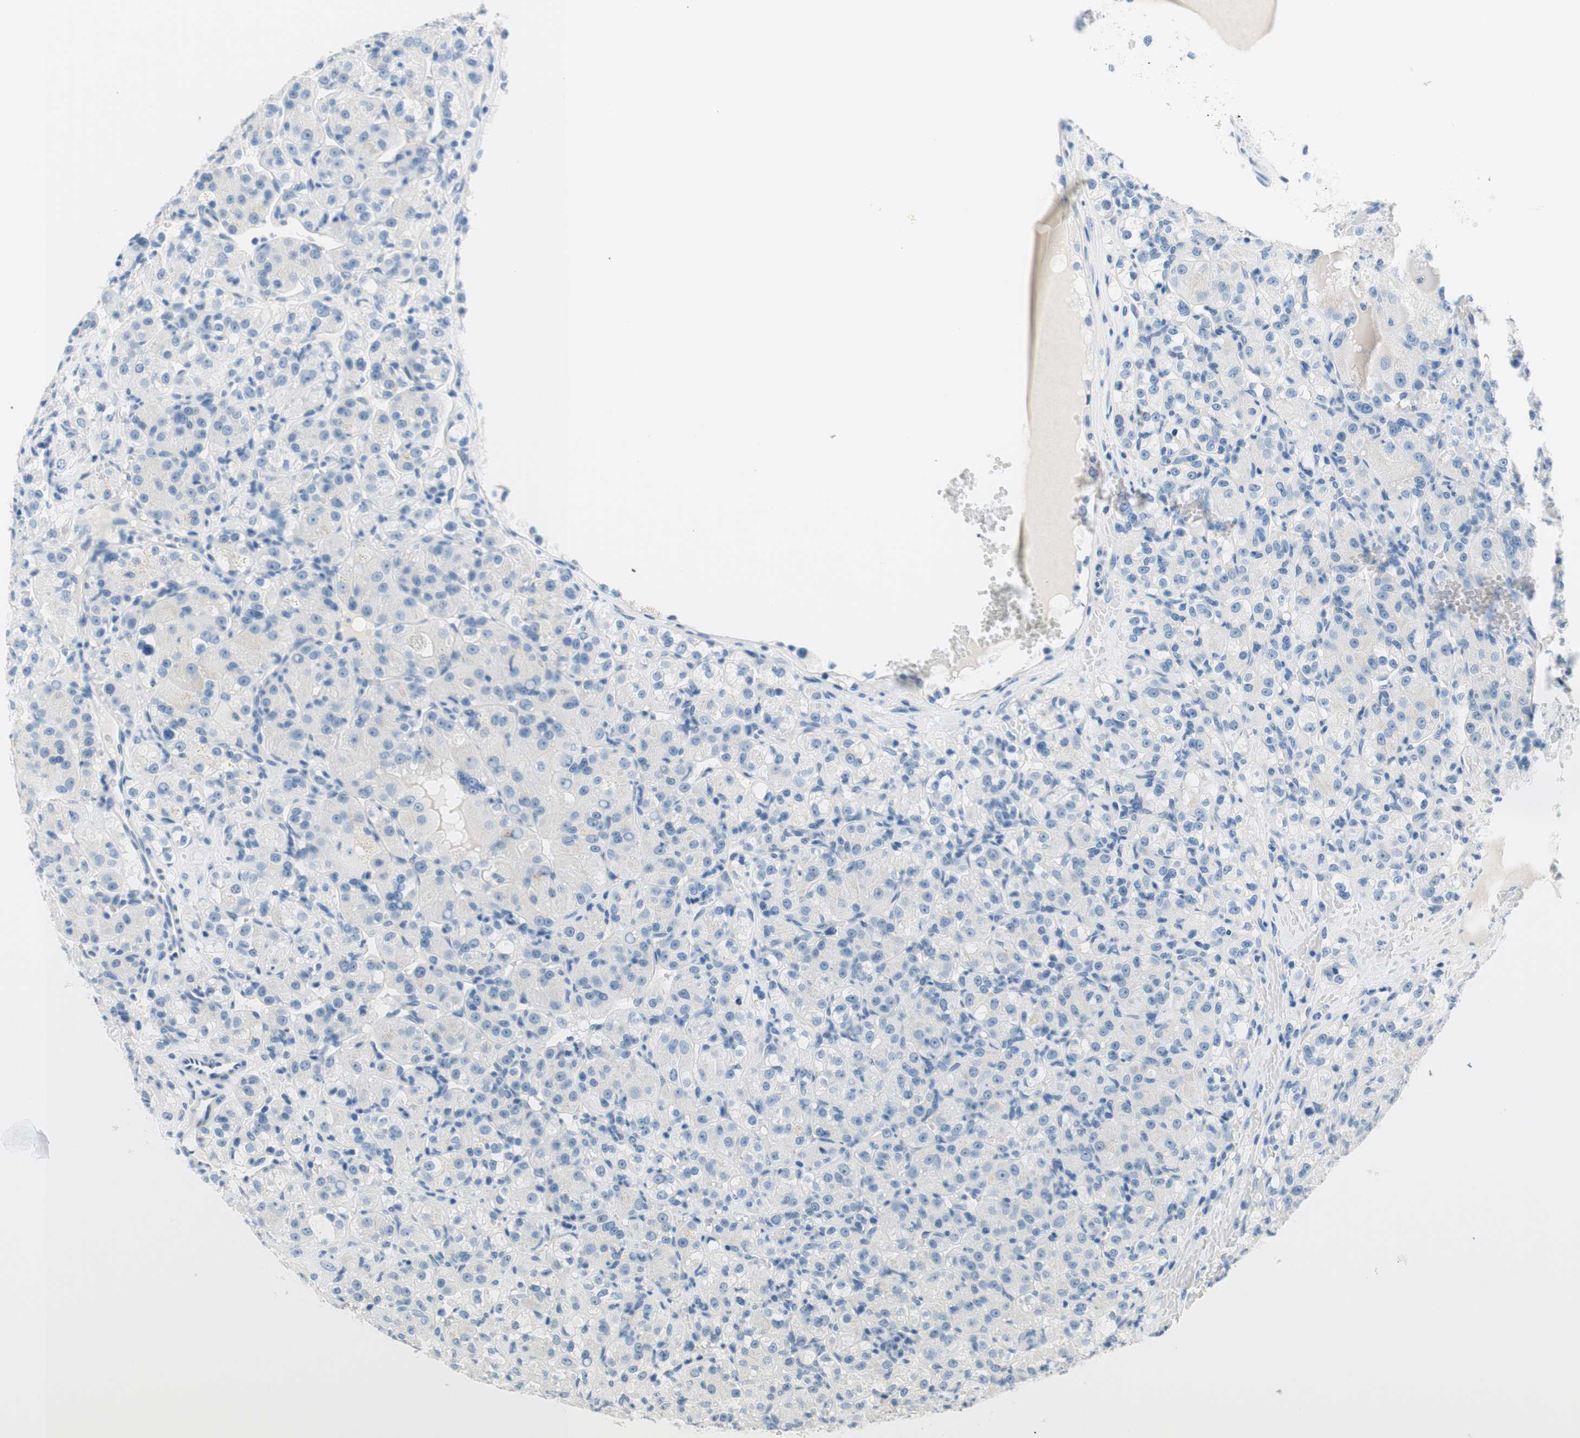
{"staining": {"intensity": "negative", "quantity": "none", "location": "none"}, "tissue": "renal cancer", "cell_type": "Tumor cells", "image_type": "cancer", "snomed": [{"axis": "morphology", "description": "Adenocarcinoma, NOS"}, {"axis": "topography", "description": "Kidney"}], "caption": "Tumor cells show no significant expression in adenocarcinoma (renal).", "gene": "PASD1", "patient": {"sex": "male", "age": 61}}